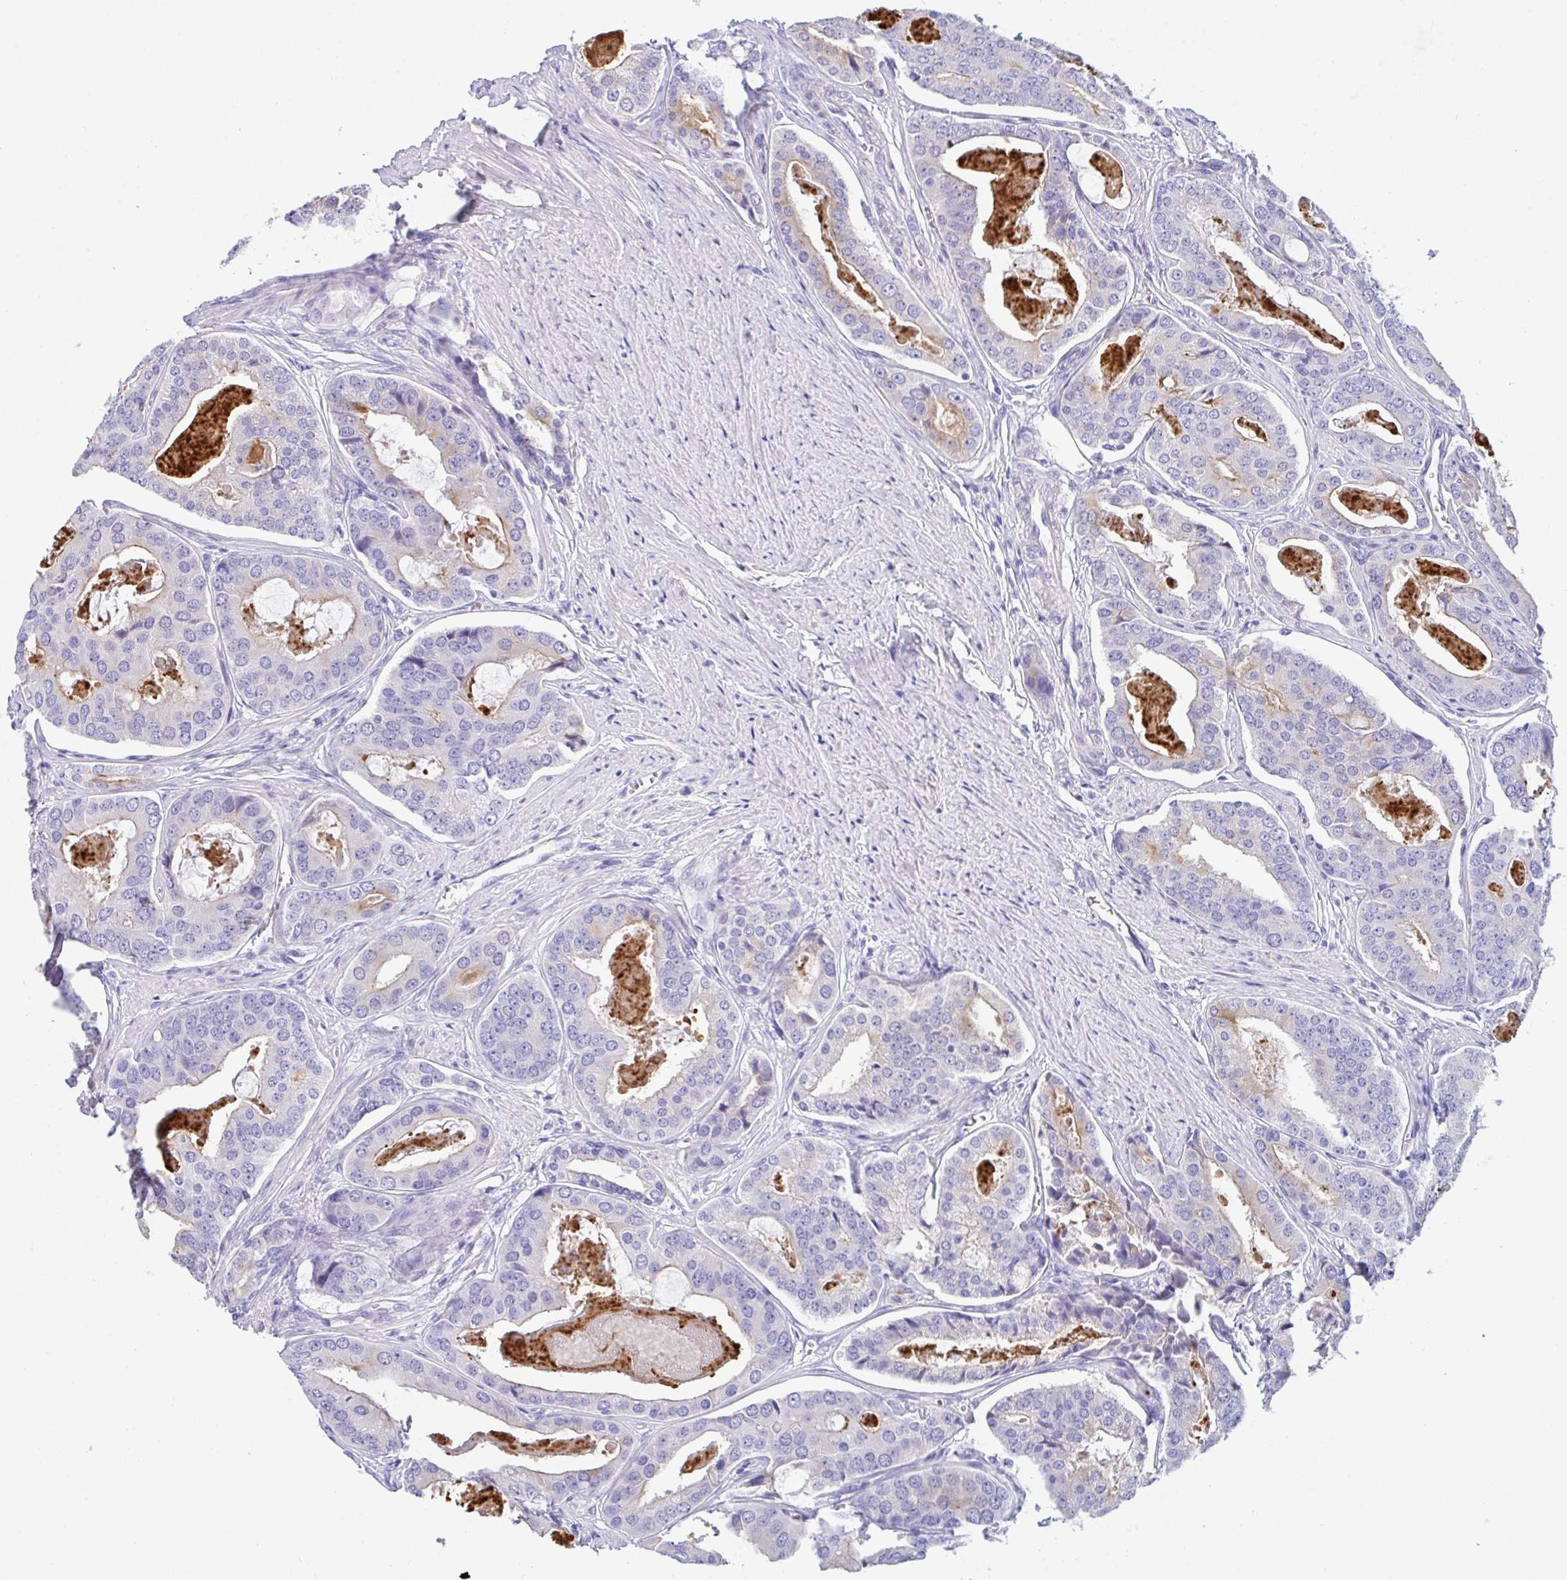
{"staining": {"intensity": "weak", "quantity": "<25%", "location": "cytoplasmic/membranous"}, "tissue": "prostate cancer", "cell_type": "Tumor cells", "image_type": "cancer", "snomed": [{"axis": "morphology", "description": "Adenocarcinoma, High grade"}, {"axis": "topography", "description": "Prostate"}], "caption": "Immunohistochemistry histopathology image of neoplastic tissue: prostate cancer stained with DAB (3,3'-diaminobenzidine) displays no significant protein positivity in tumor cells. (Immunohistochemistry (ihc), brightfield microscopy, high magnification).", "gene": "FBXL20", "patient": {"sex": "male", "age": 71}}